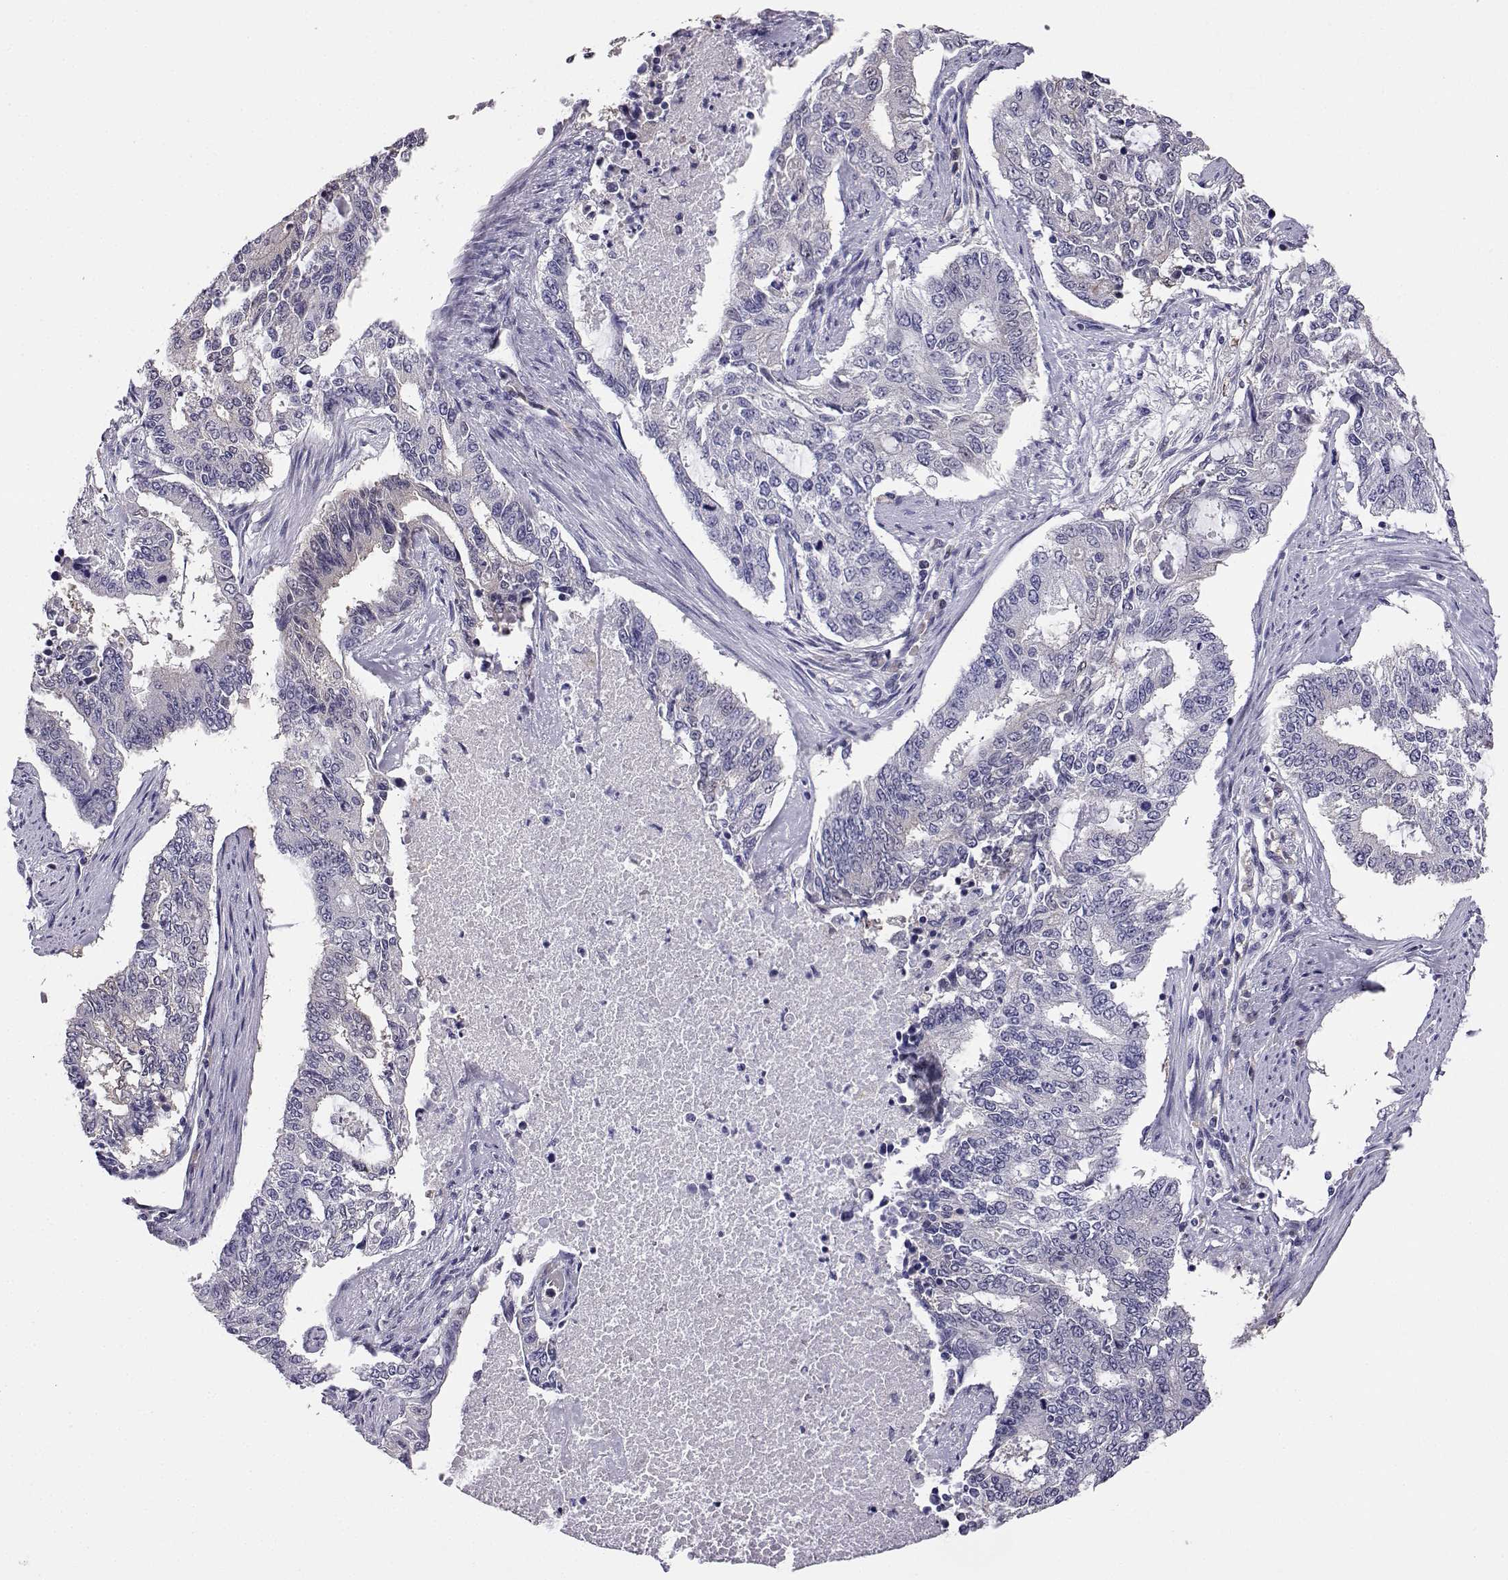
{"staining": {"intensity": "negative", "quantity": "none", "location": "none"}, "tissue": "endometrial cancer", "cell_type": "Tumor cells", "image_type": "cancer", "snomed": [{"axis": "morphology", "description": "Adenocarcinoma, NOS"}, {"axis": "topography", "description": "Uterus"}], "caption": "Tumor cells show no significant positivity in endometrial cancer (adenocarcinoma). Nuclei are stained in blue.", "gene": "AKR1B1", "patient": {"sex": "female", "age": 59}}